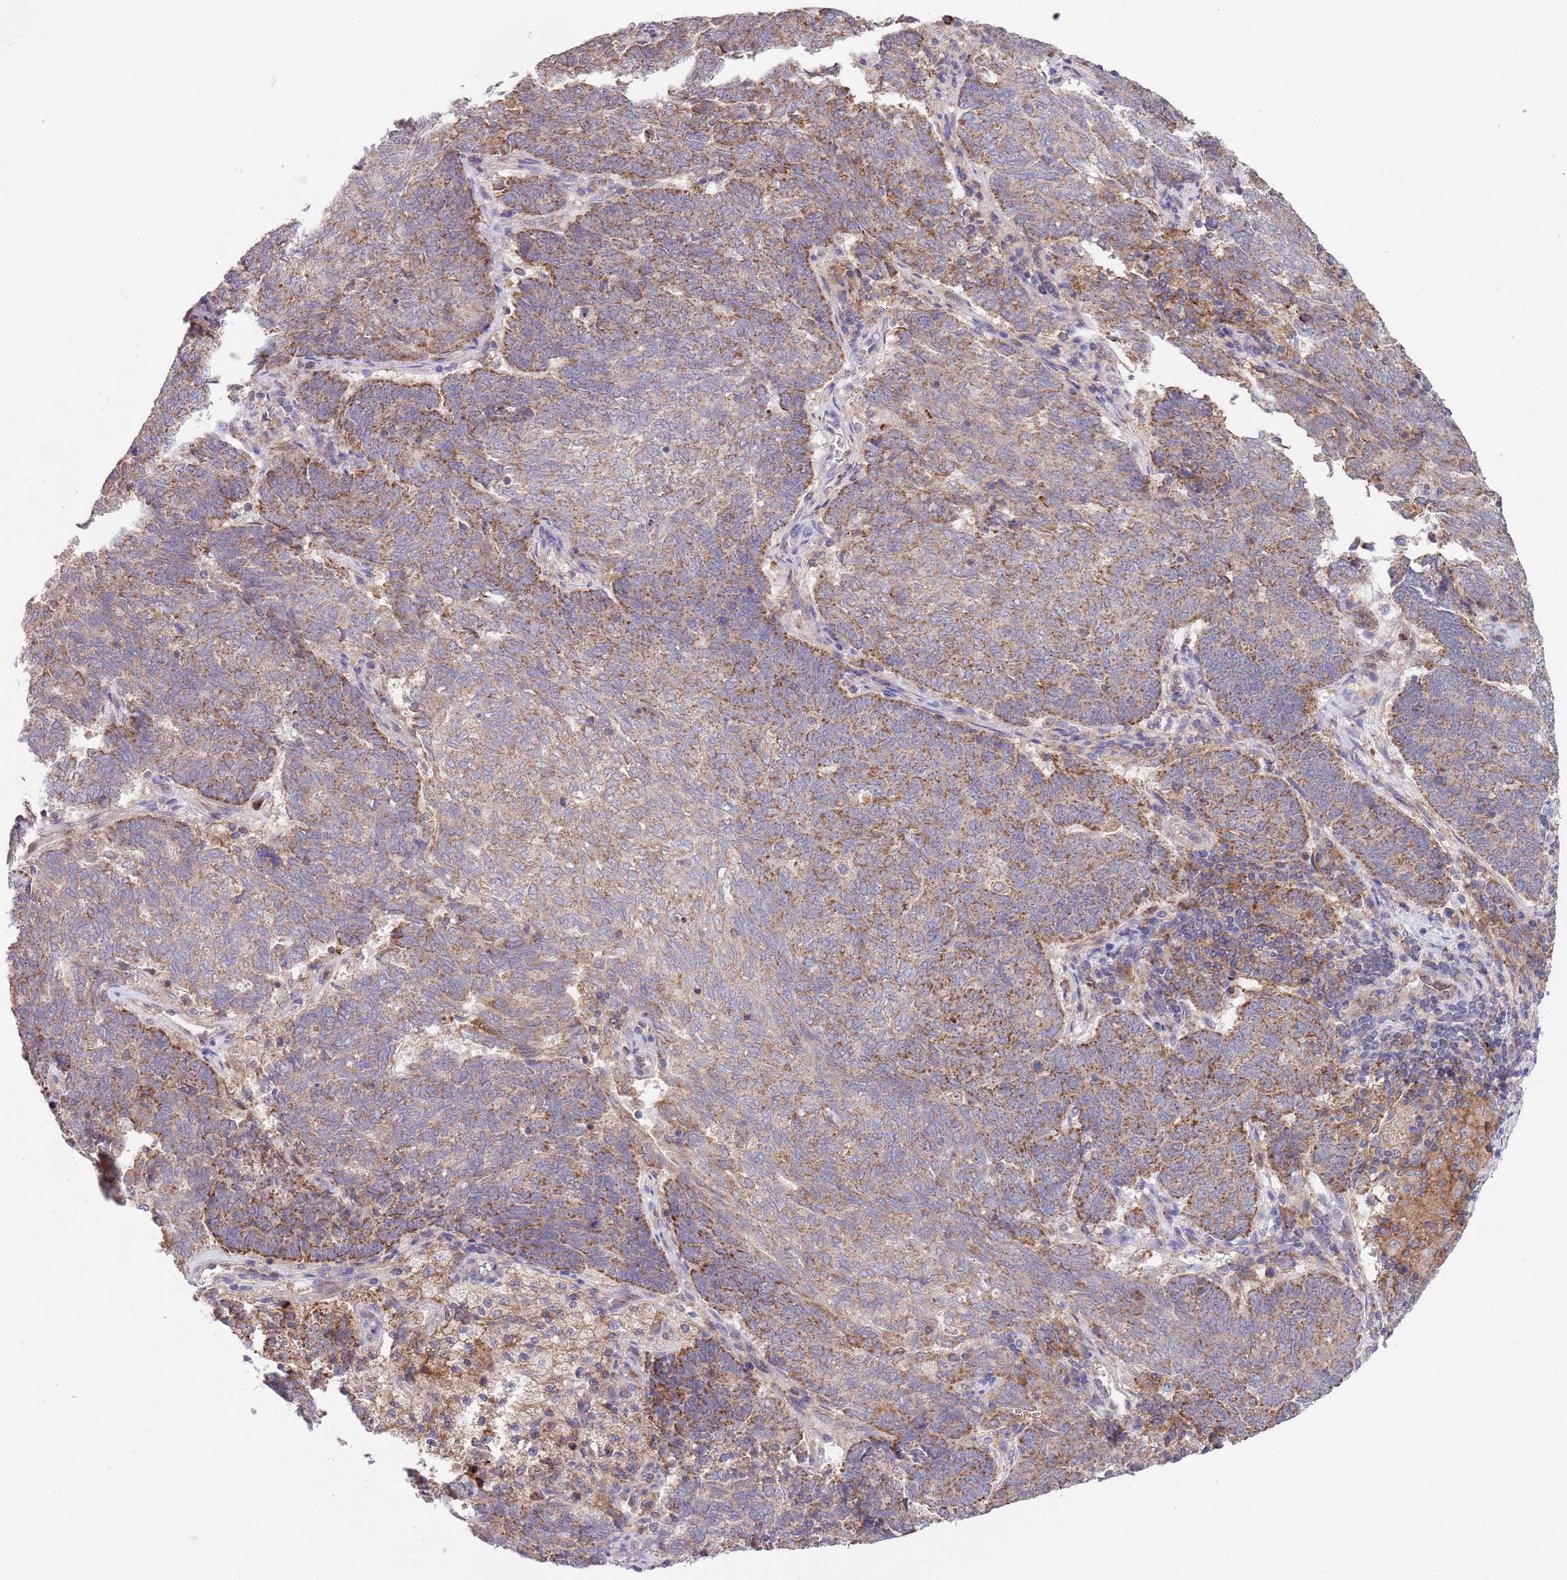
{"staining": {"intensity": "moderate", "quantity": "25%-75%", "location": "cytoplasmic/membranous"}, "tissue": "endometrial cancer", "cell_type": "Tumor cells", "image_type": "cancer", "snomed": [{"axis": "morphology", "description": "Adenocarcinoma, NOS"}, {"axis": "topography", "description": "Endometrium"}], "caption": "Moderate cytoplasmic/membranous positivity for a protein is present in about 25%-75% of tumor cells of endometrial adenocarcinoma using immunohistochemistry.", "gene": "DDT", "patient": {"sex": "female", "age": 80}}